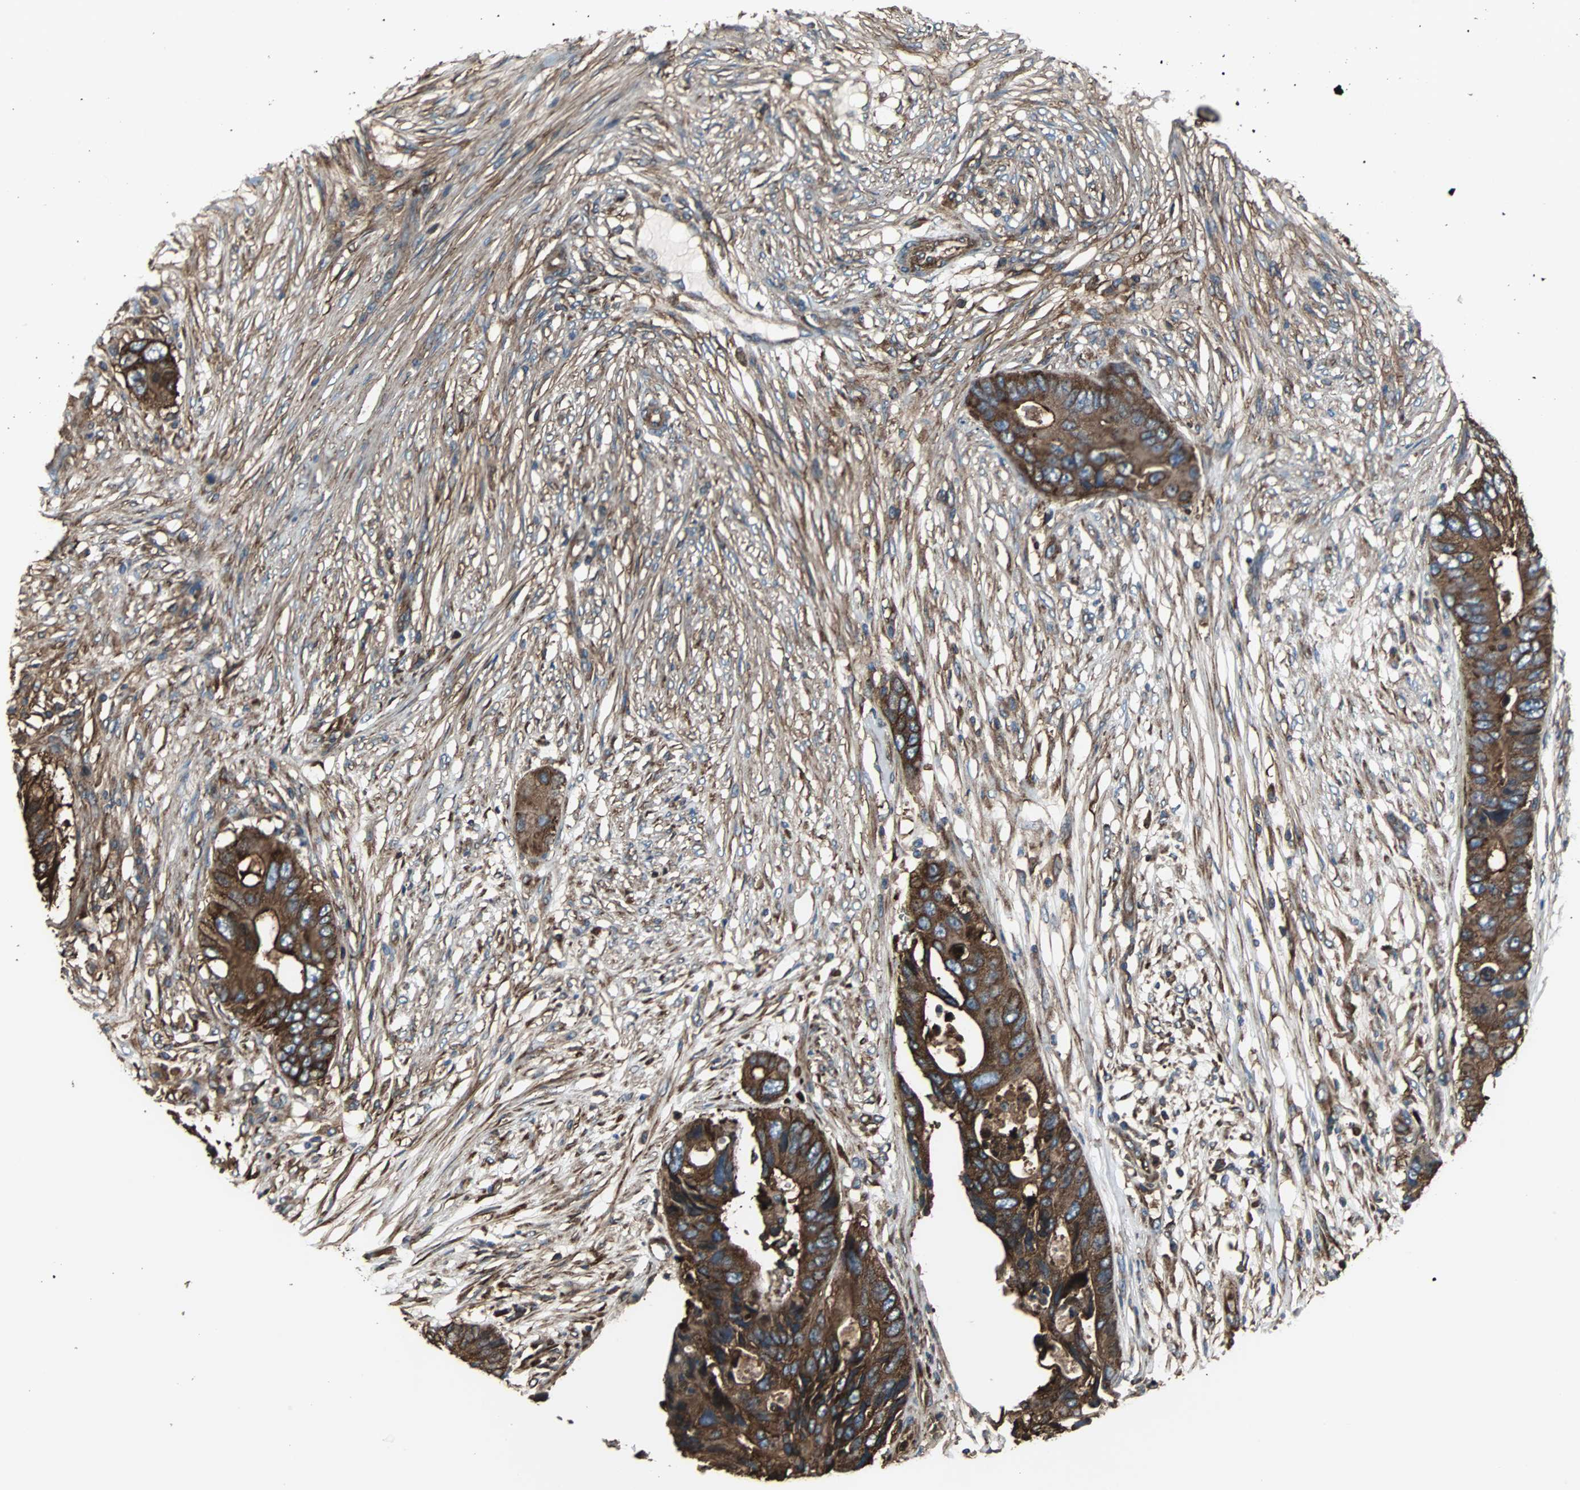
{"staining": {"intensity": "strong", "quantity": ">75%", "location": "cytoplasmic/membranous"}, "tissue": "colorectal cancer", "cell_type": "Tumor cells", "image_type": "cancer", "snomed": [{"axis": "morphology", "description": "Adenocarcinoma, NOS"}, {"axis": "topography", "description": "Colon"}], "caption": "Human colorectal adenocarcinoma stained with a protein marker demonstrates strong staining in tumor cells.", "gene": "ACTN1", "patient": {"sex": "male", "age": 71}}